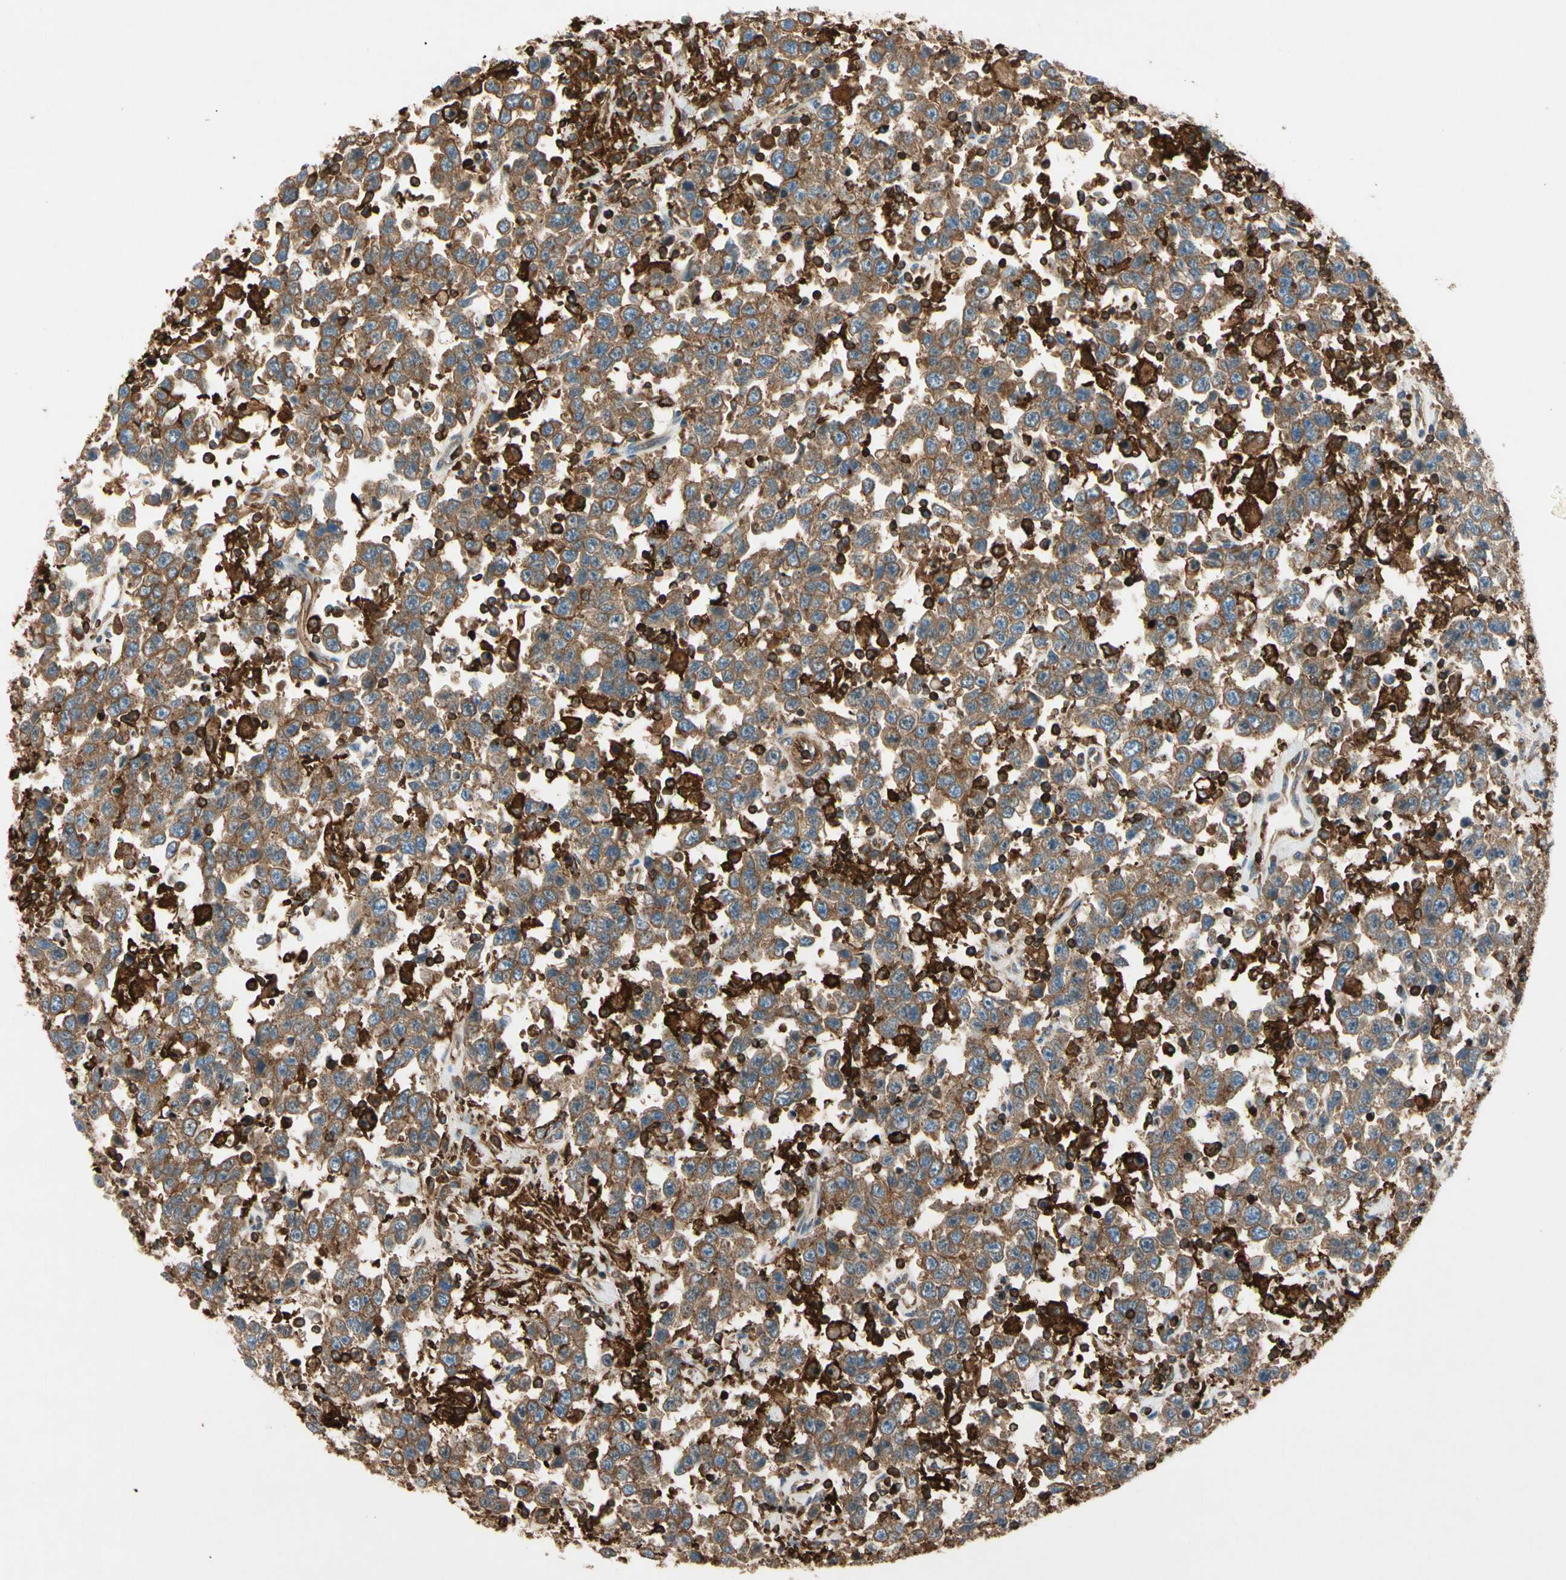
{"staining": {"intensity": "moderate", "quantity": ">75%", "location": "cytoplasmic/membranous"}, "tissue": "testis cancer", "cell_type": "Tumor cells", "image_type": "cancer", "snomed": [{"axis": "morphology", "description": "Seminoma, NOS"}, {"axis": "topography", "description": "Testis"}], "caption": "This histopathology image shows immunohistochemistry (IHC) staining of human seminoma (testis), with medium moderate cytoplasmic/membranous expression in about >75% of tumor cells.", "gene": "ARPC2", "patient": {"sex": "male", "age": 41}}